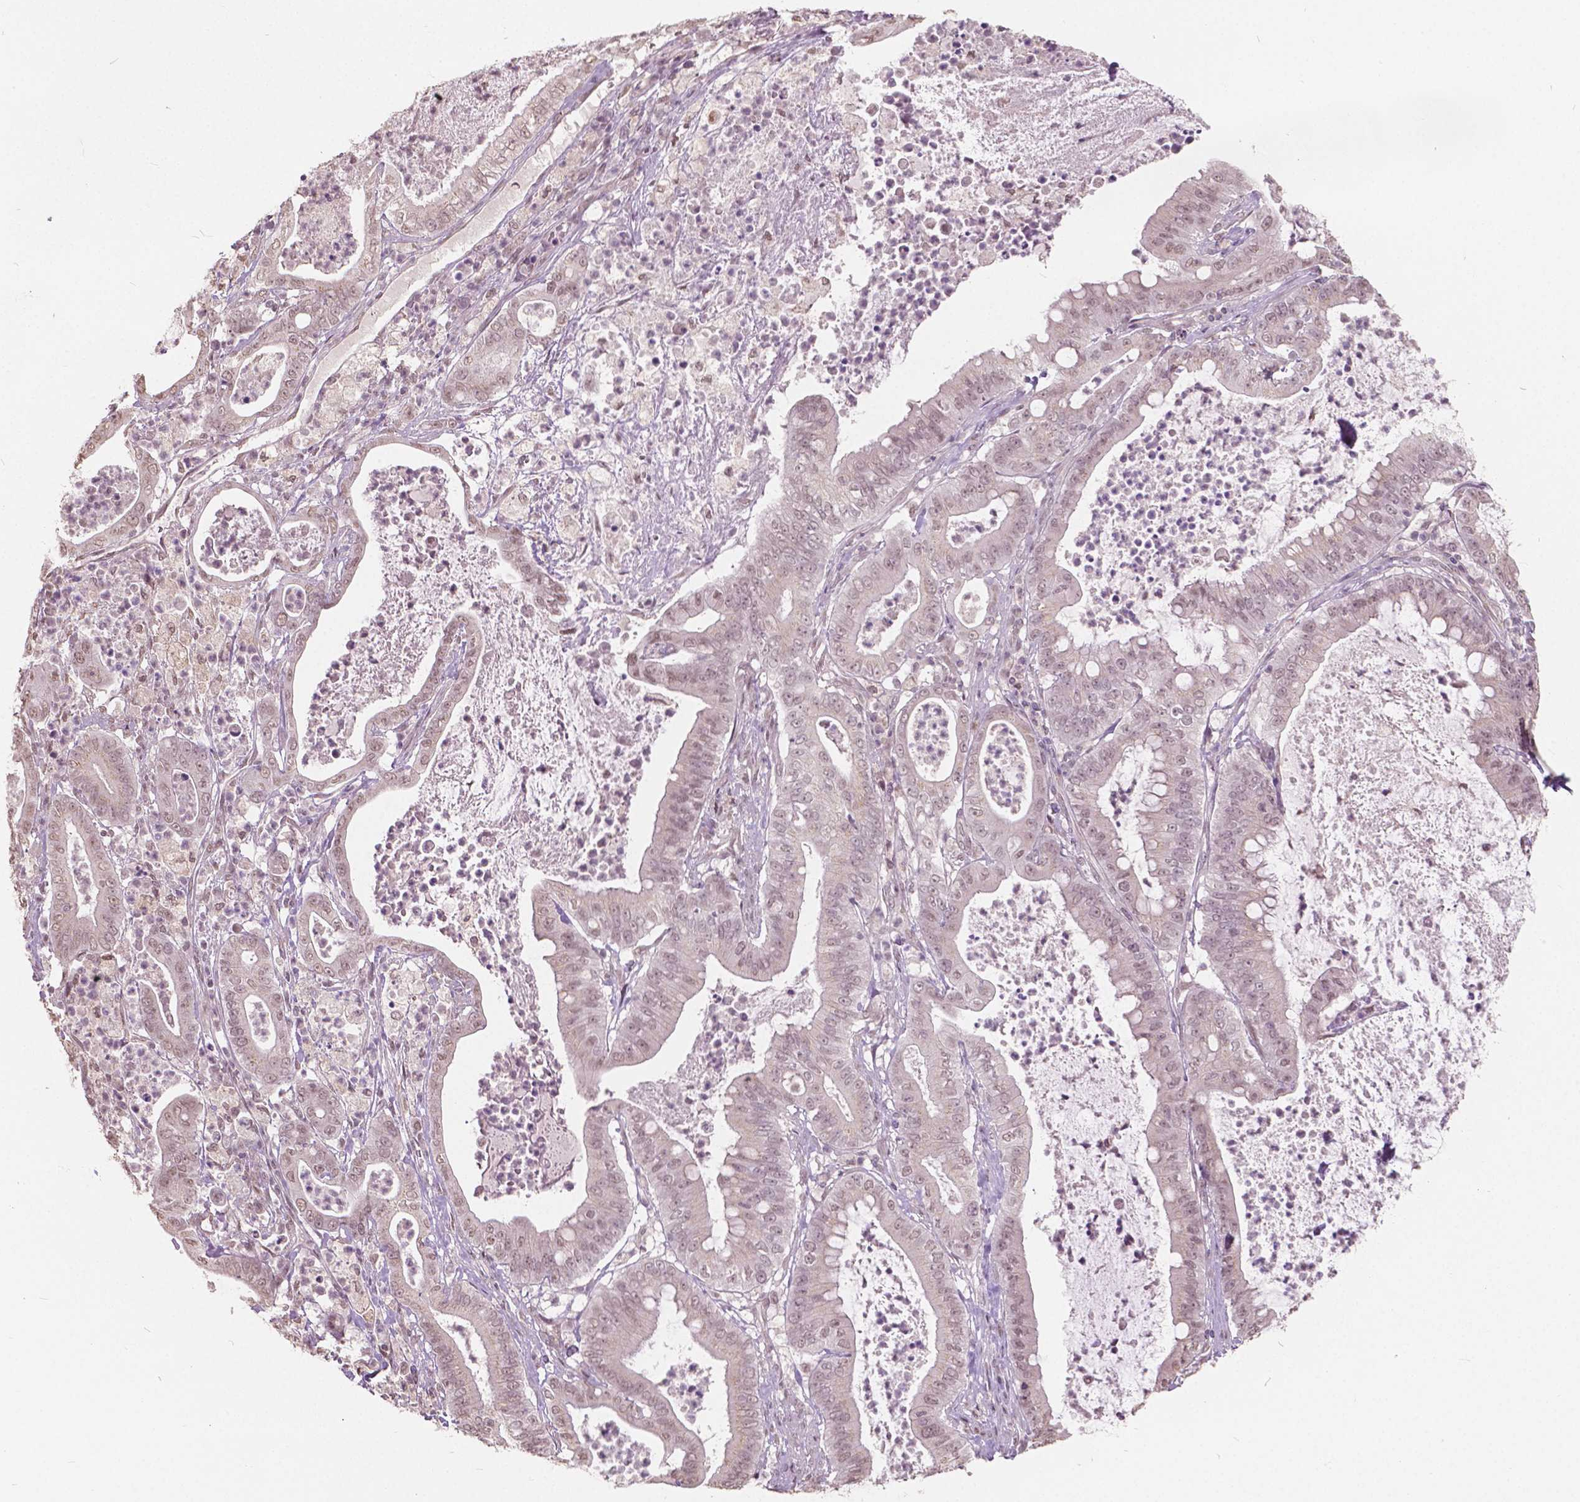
{"staining": {"intensity": "weak", "quantity": ">75%", "location": "nuclear"}, "tissue": "pancreatic cancer", "cell_type": "Tumor cells", "image_type": "cancer", "snomed": [{"axis": "morphology", "description": "Adenocarcinoma, NOS"}, {"axis": "topography", "description": "Pancreas"}], "caption": "Tumor cells show low levels of weak nuclear positivity in approximately >75% of cells in pancreatic cancer. (Stains: DAB (3,3'-diaminobenzidine) in brown, nuclei in blue, Microscopy: brightfield microscopy at high magnification).", "gene": "HOXA10", "patient": {"sex": "male", "age": 71}}